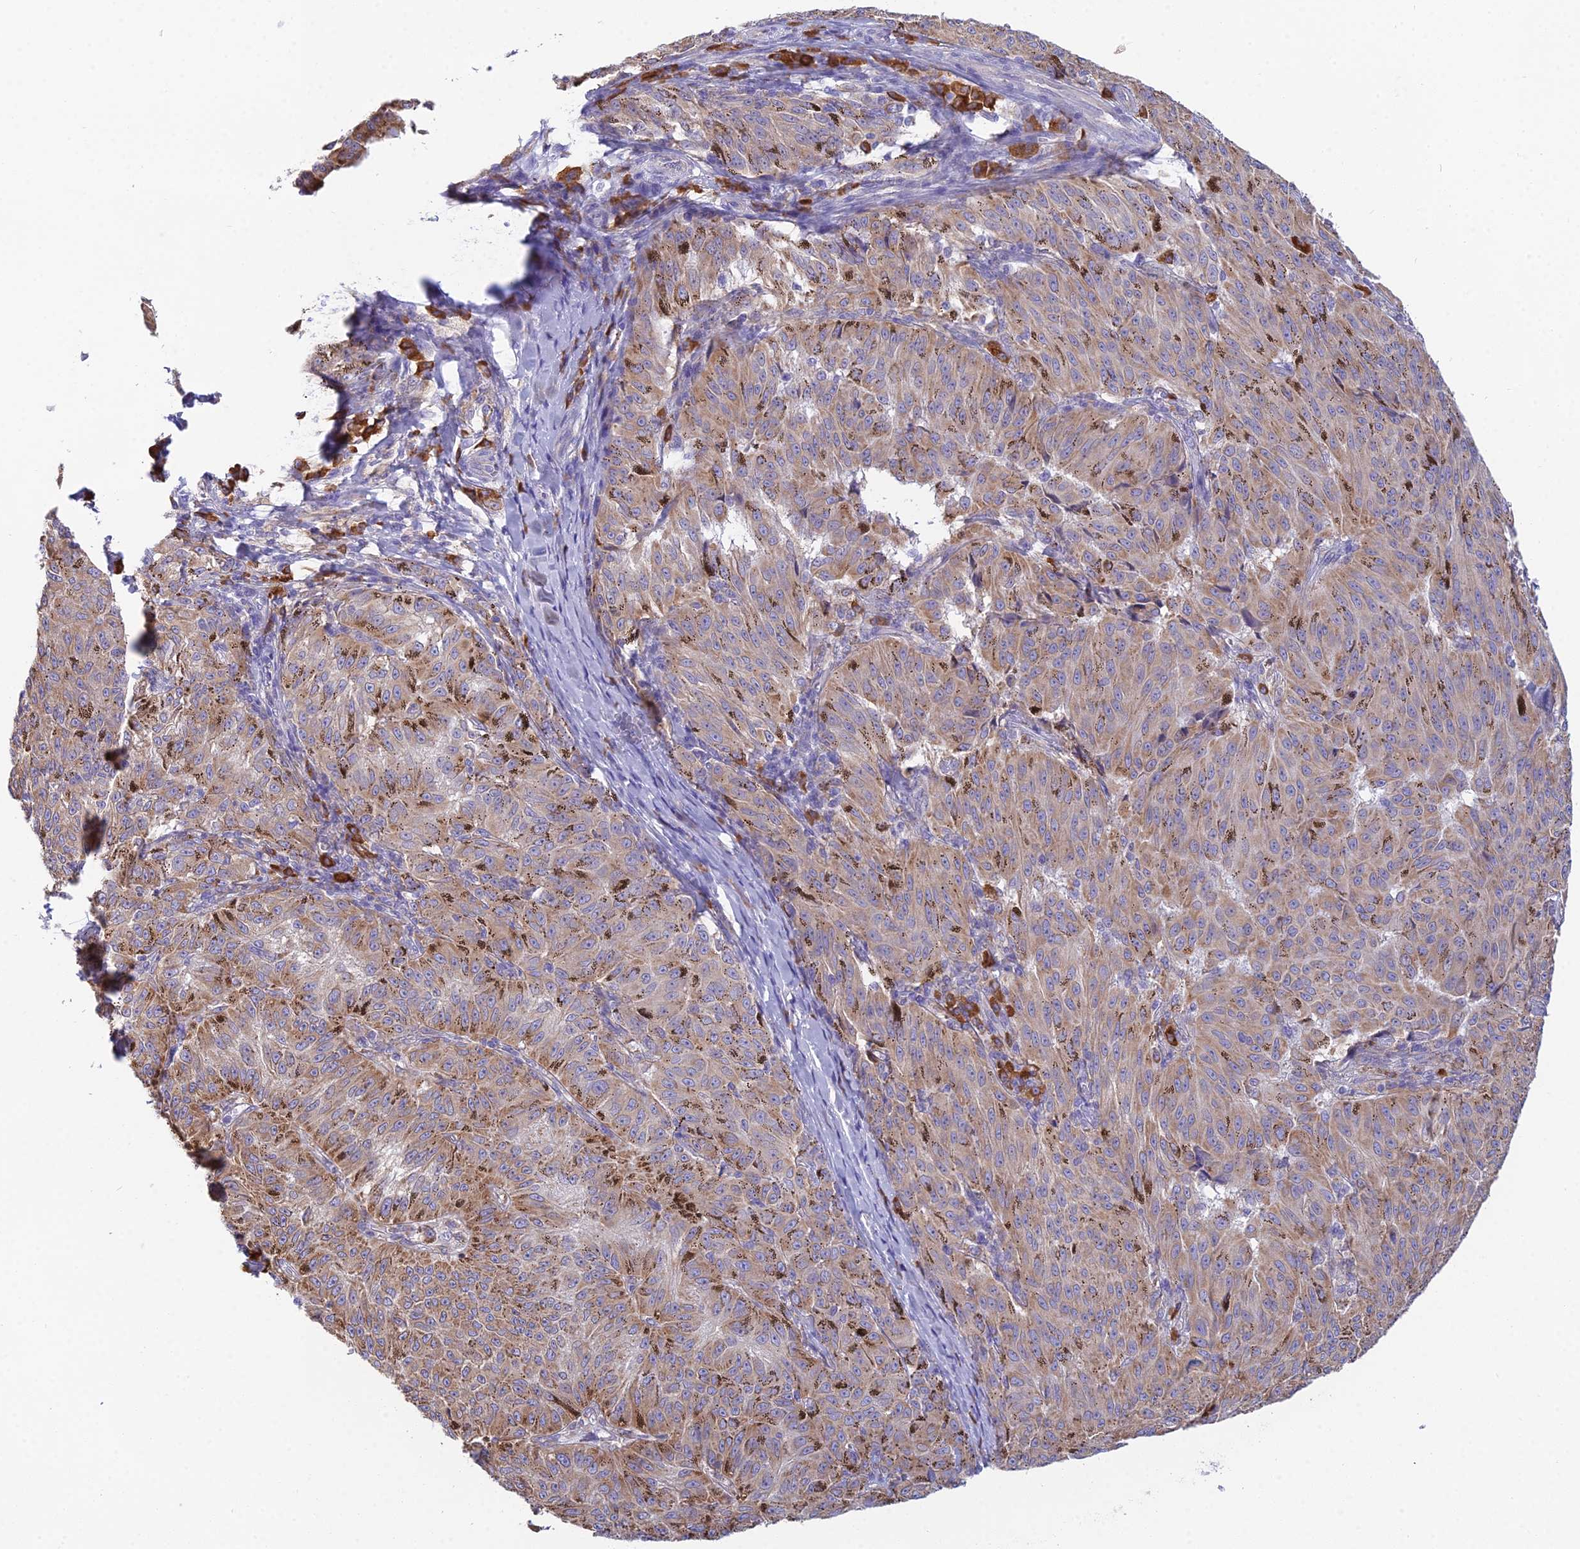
{"staining": {"intensity": "moderate", "quantity": ">75%", "location": "cytoplasmic/membranous"}, "tissue": "melanoma", "cell_type": "Tumor cells", "image_type": "cancer", "snomed": [{"axis": "morphology", "description": "Malignant melanoma, NOS"}, {"axis": "topography", "description": "Skin"}], "caption": "A brown stain shows moderate cytoplasmic/membranous staining of a protein in melanoma tumor cells.", "gene": "HM13", "patient": {"sex": "female", "age": 72}}